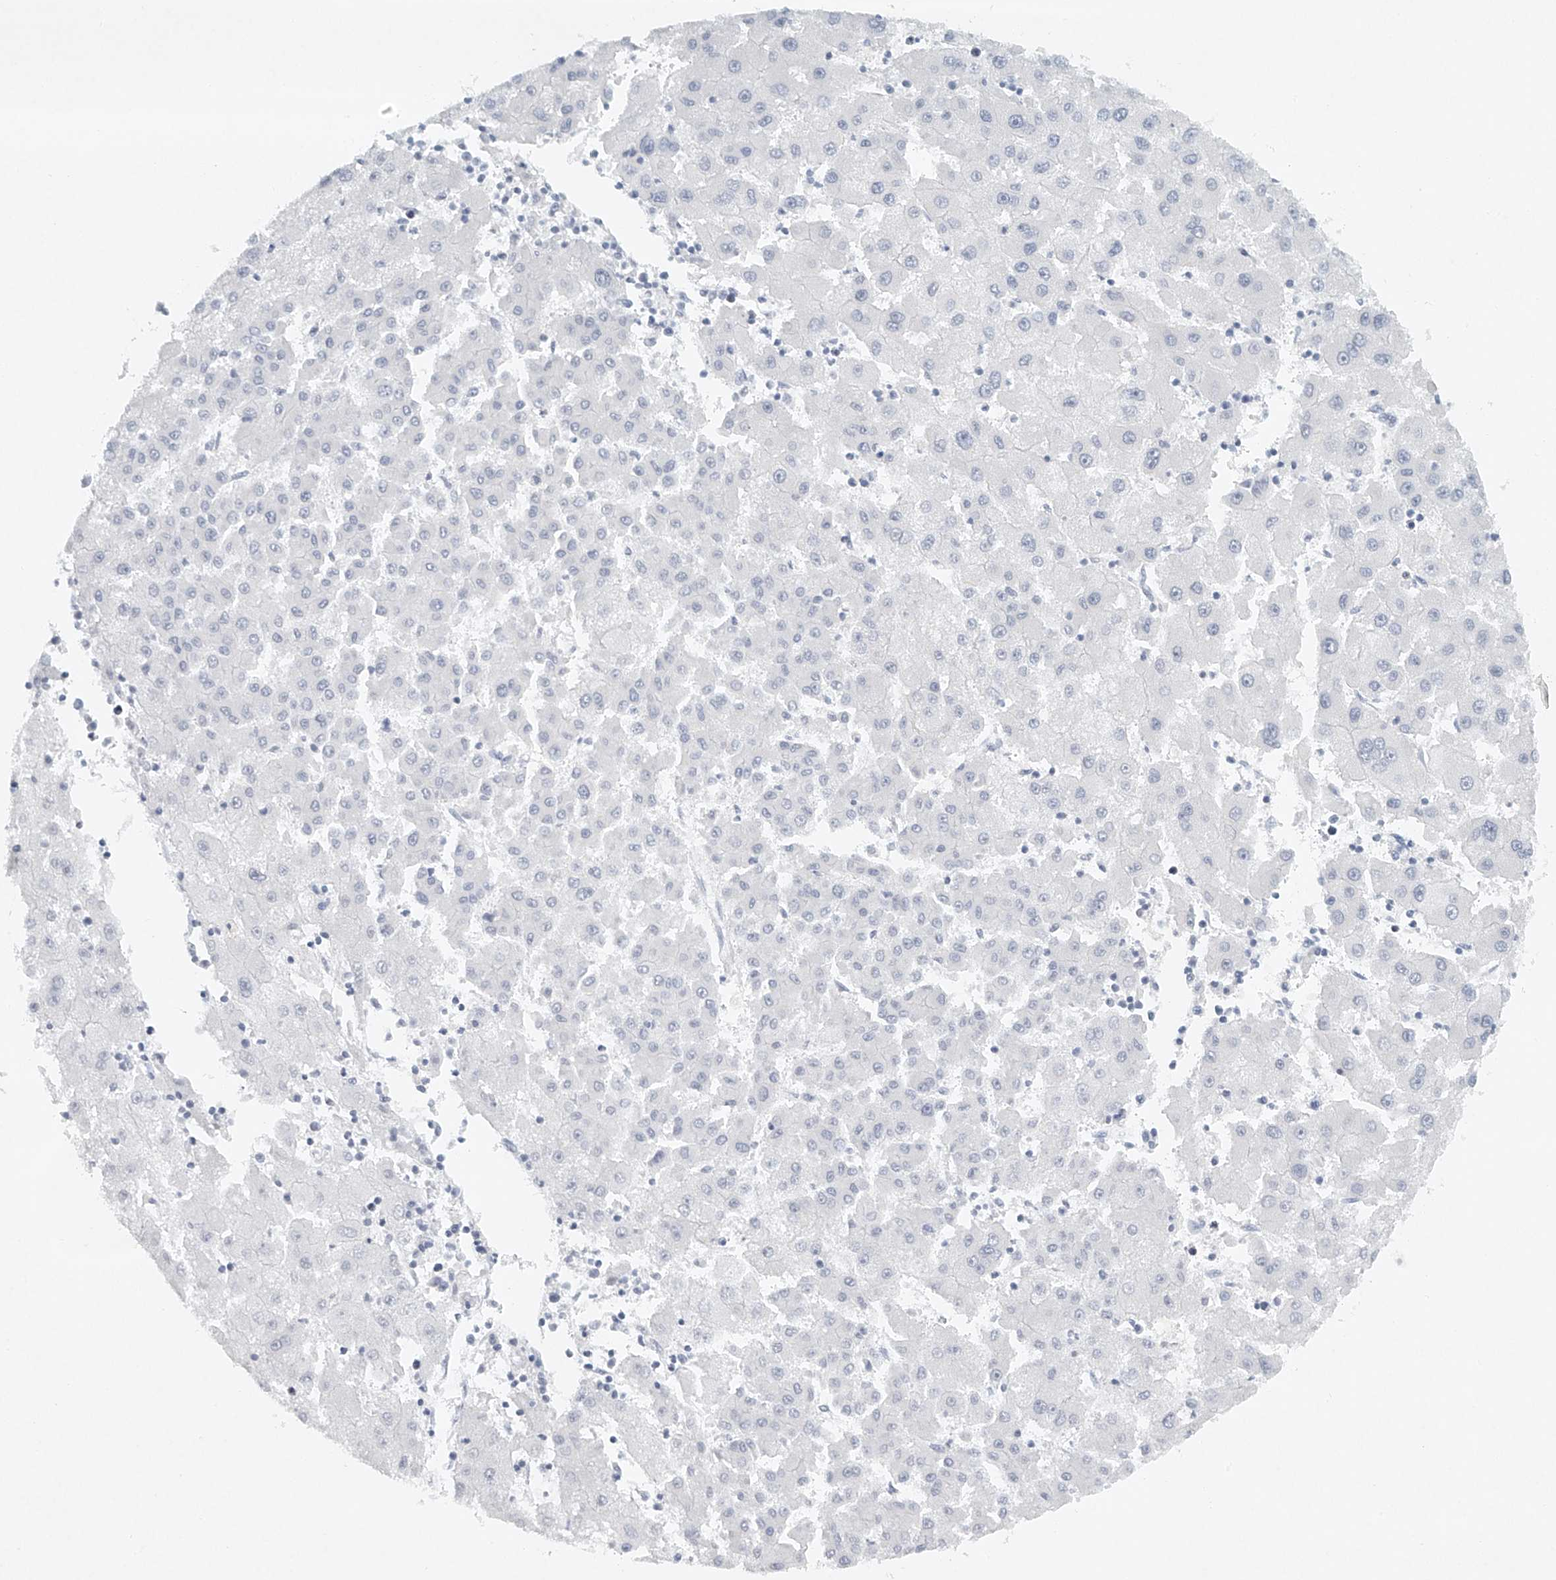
{"staining": {"intensity": "negative", "quantity": "none", "location": "none"}, "tissue": "liver cancer", "cell_type": "Tumor cells", "image_type": "cancer", "snomed": [{"axis": "morphology", "description": "Carcinoma, Hepatocellular, NOS"}, {"axis": "topography", "description": "Liver"}], "caption": "Immunohistochemistry of human liver cancer shows no expression in tumor cells.", "gene": "FAT2", "patient": {"sex": "male", "age": 72}}